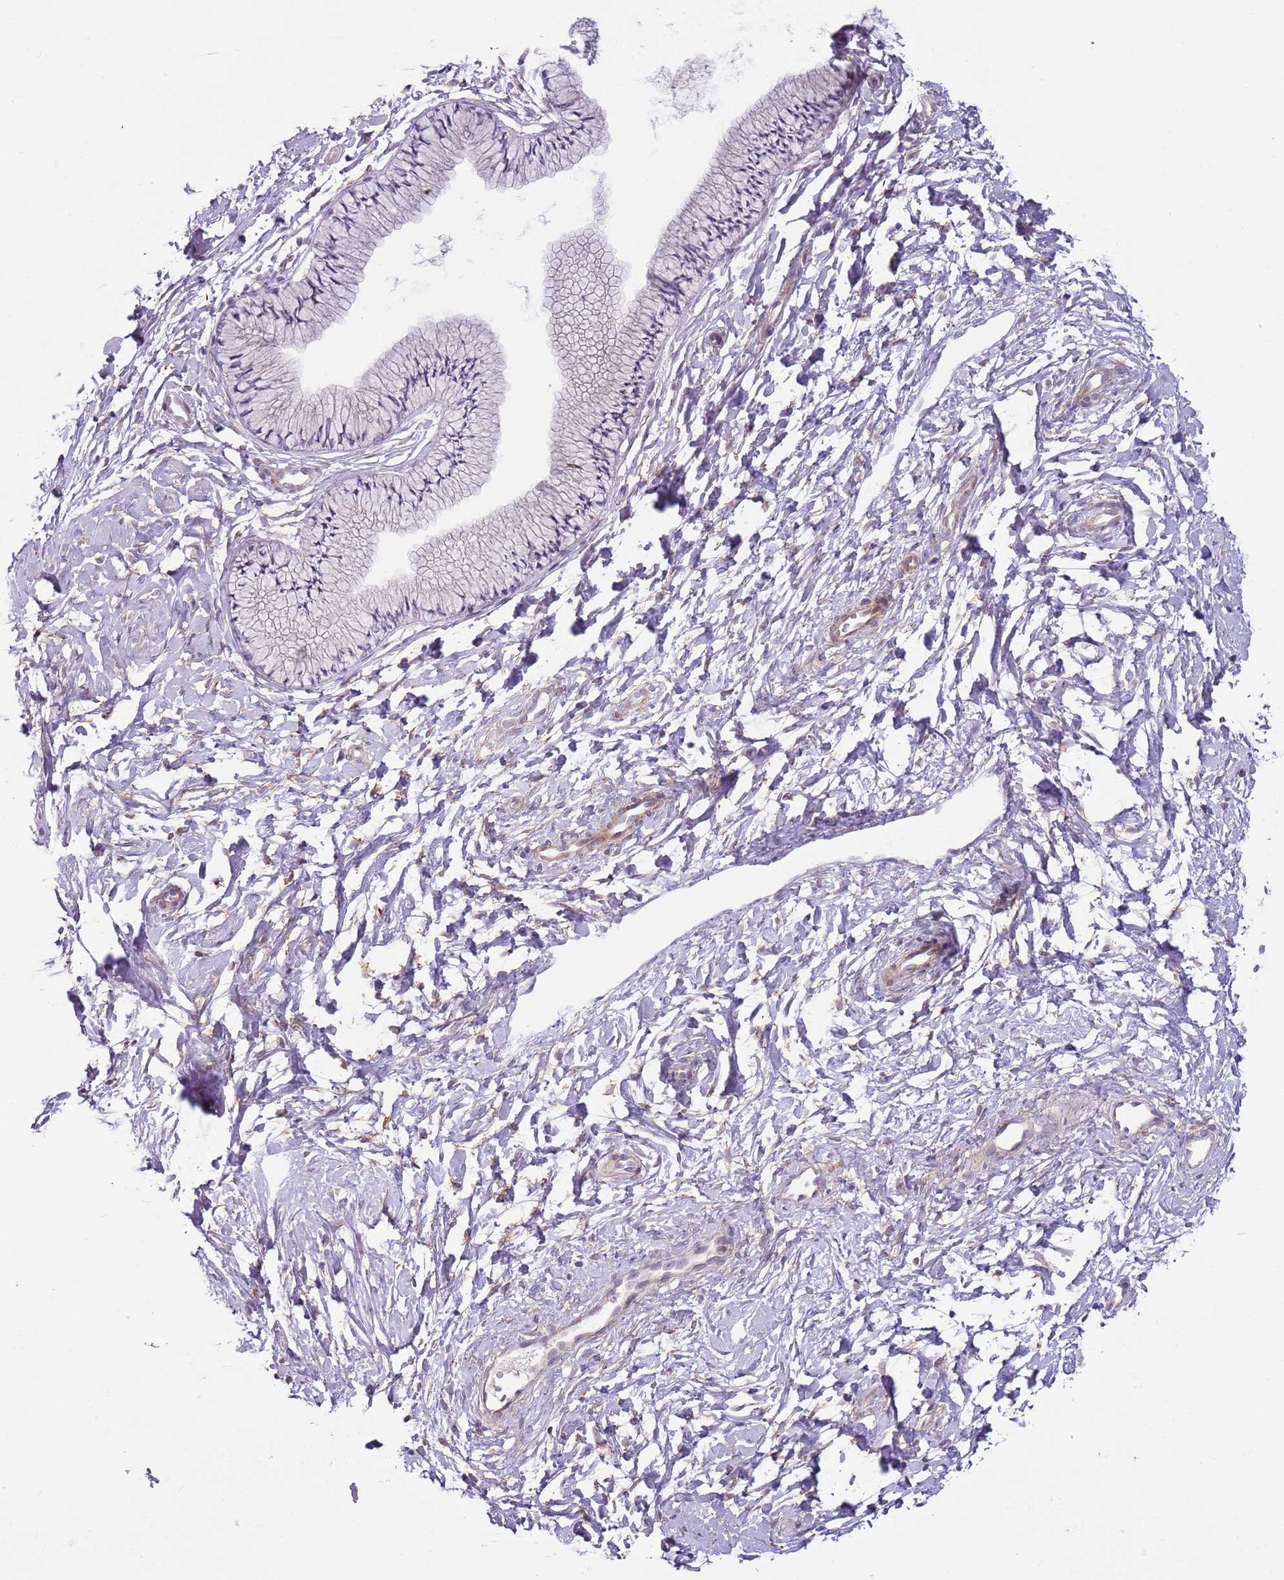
{"staining": {"intensity": "negative", "quantity": "none", "location": "none"}, "tissue": "cervix", "cell_type": "Glandular cells", "image_type": "normal", "snomed": [{"axis": "morphology", "description": "Normal tissue, NOS"}, {"axis": "topography", "description": "Cervix"}], "caption": "Cervix was stained to show a protein in brown. There is no significant staining in glandular cells. The staining is performed using DAB brown chromogen with nuclei counter-stained in using hematoxylin.", "gene": "MRO", "patient": {"sex": "female", "age": 33}}